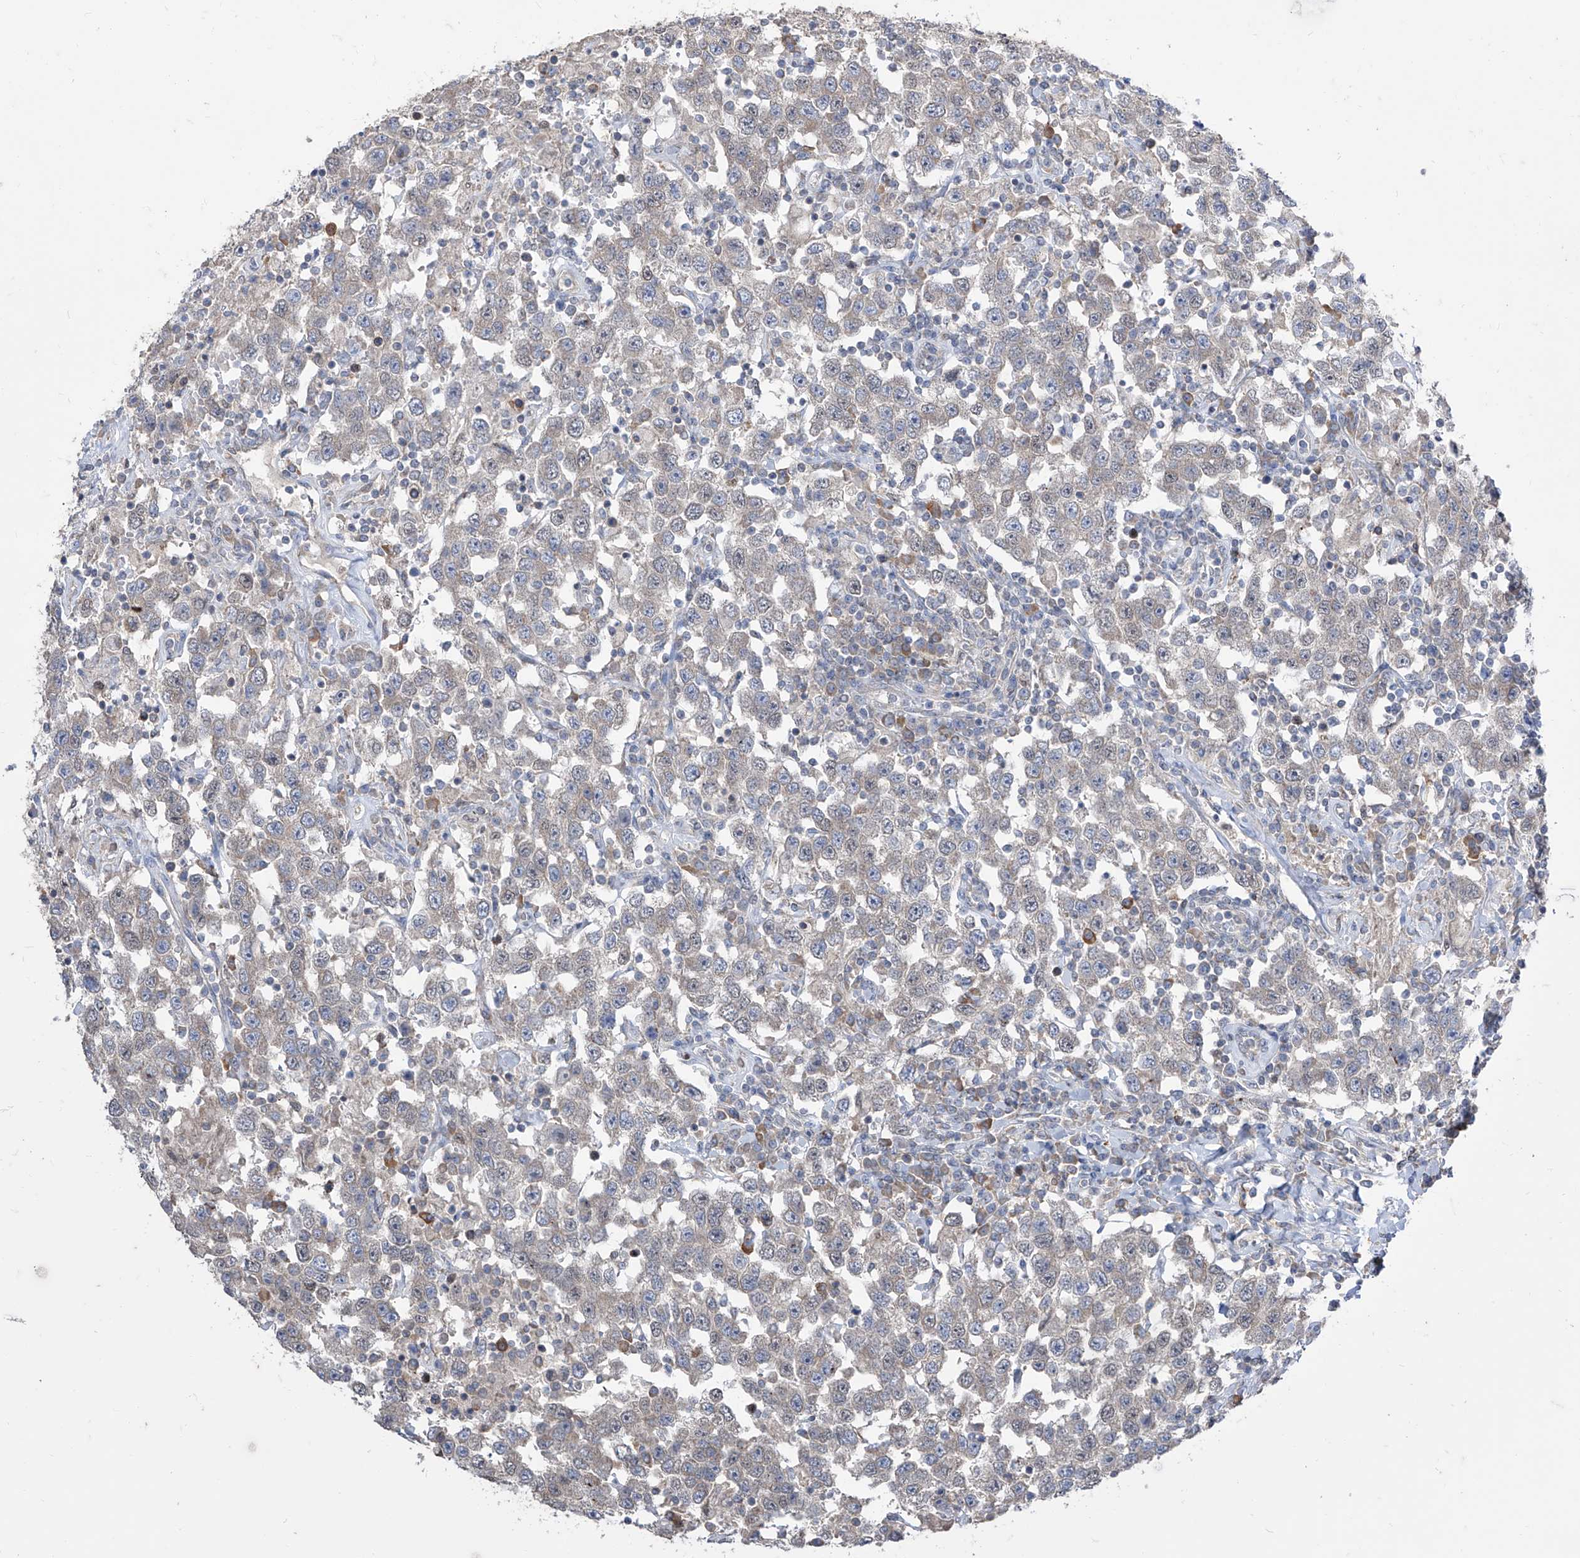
{"staining": {"intensity": "negative", "quantity": "none", "location": "none"}, "tissue": "testis cancer", "cell_type": "Tumor cells", "image_type": "cancer", "snomed": [{"axis": "morphology", "description": "Seminoma, NOS"}, {"axis": "topography", "description": "Testis"}], "caption": "The IHC image has no significant expression in tumor cells of testis cancer tissue.", "gene": "BROX", "patient": {"sex": "male", "age": 41}}